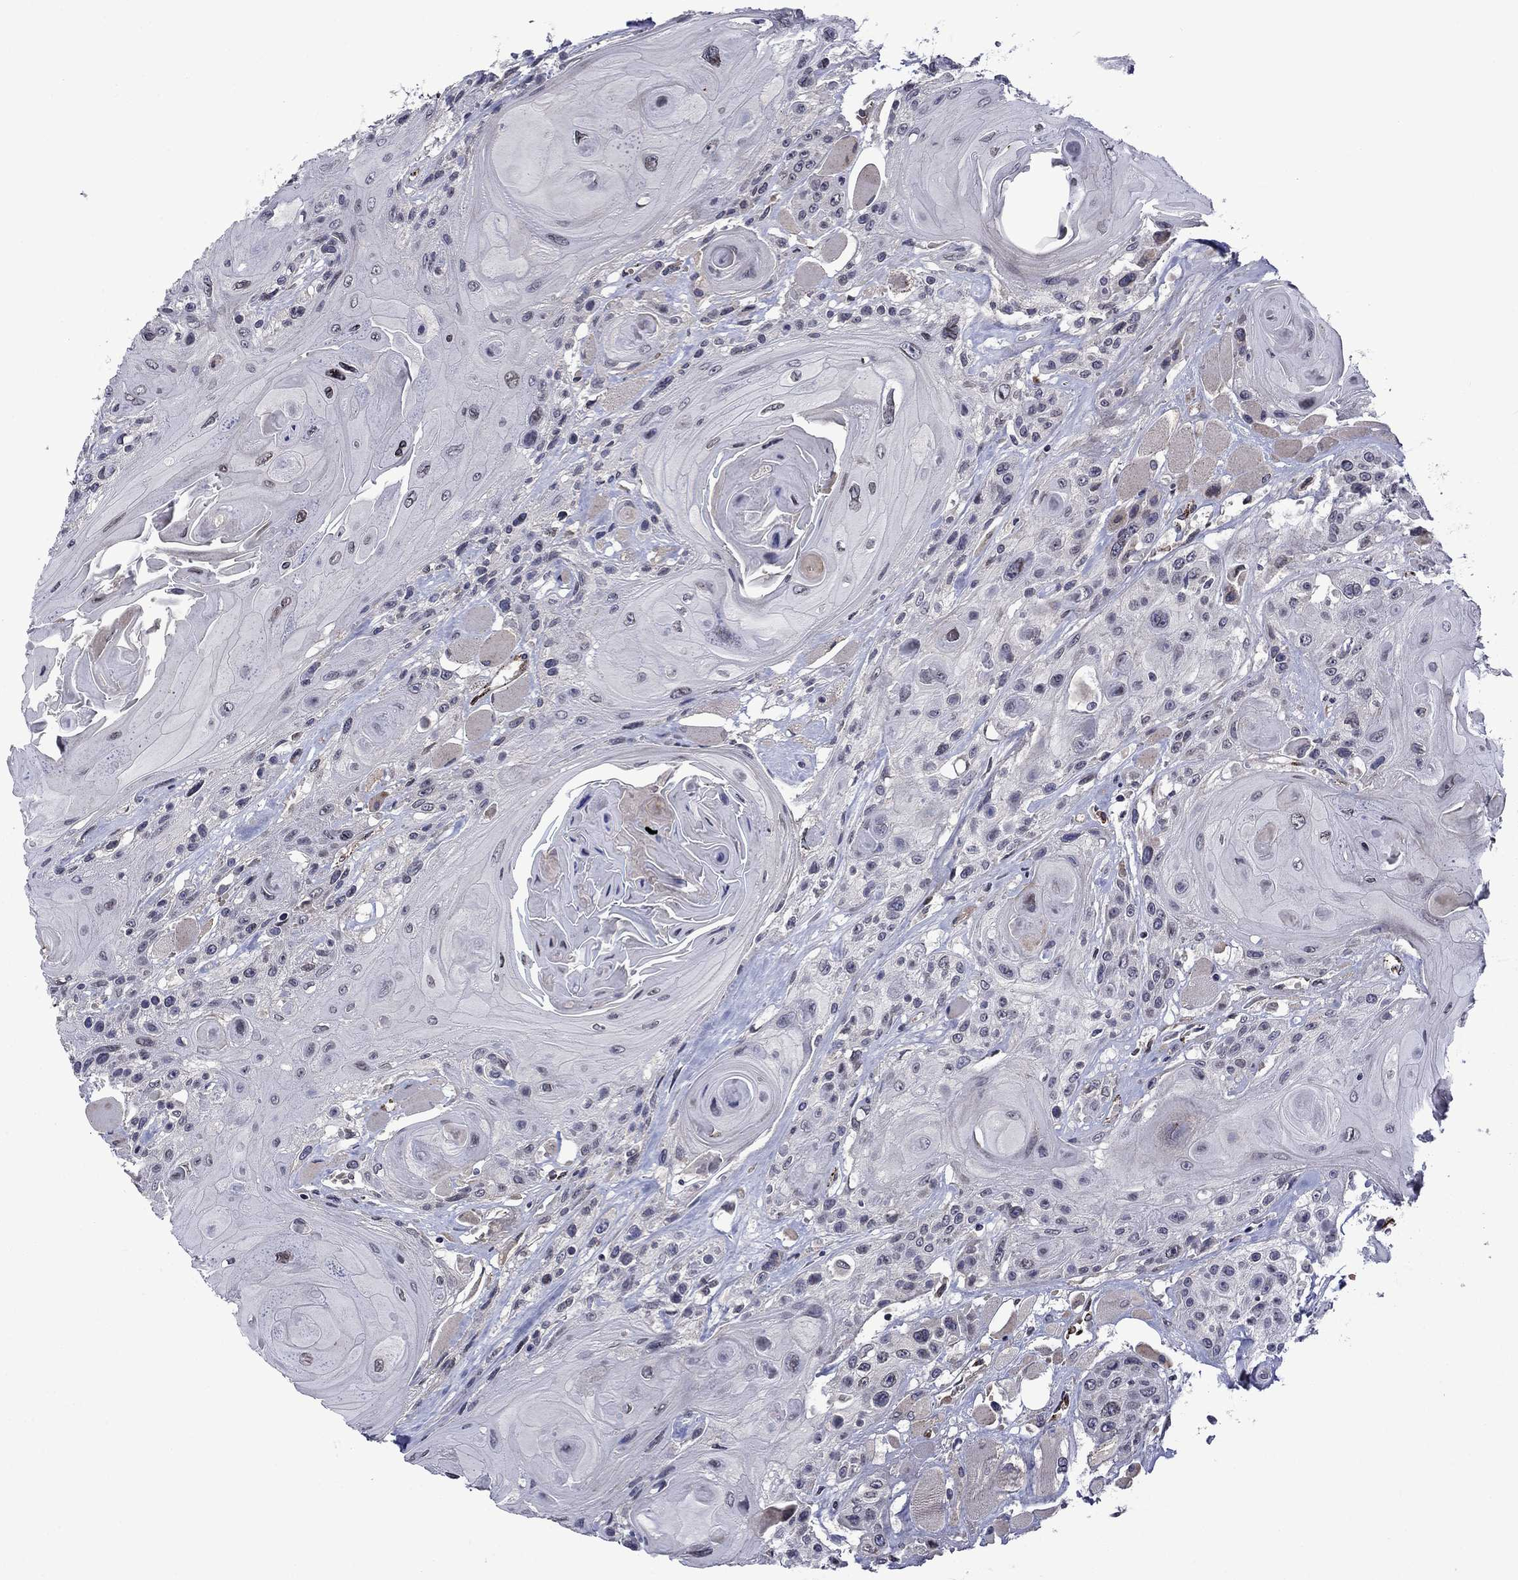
{"staining": {"intensity": "negative", "quantity": "none", "location": "none"}, "tissue": "head and neck cancer", "cell_type": "Tumor cells", "image_type": "cancer", "snomed": [{"axis": "morphology", "description": "Squamous cell carcinoma, NOS"}, {"axis": "topography", "description": "Head-Neck"}], "caption": "A histopathology image of human head and neck cancer (squamous cell carcinoma) is negative for staining in tumor cells. (DAB (3,3'-diaminobenzidine) immunohistochemistry visualized using brightfield microscopy, high magnification).", "gene": "SLITRK1", "patient": {"sex": "female", "age": 59}}